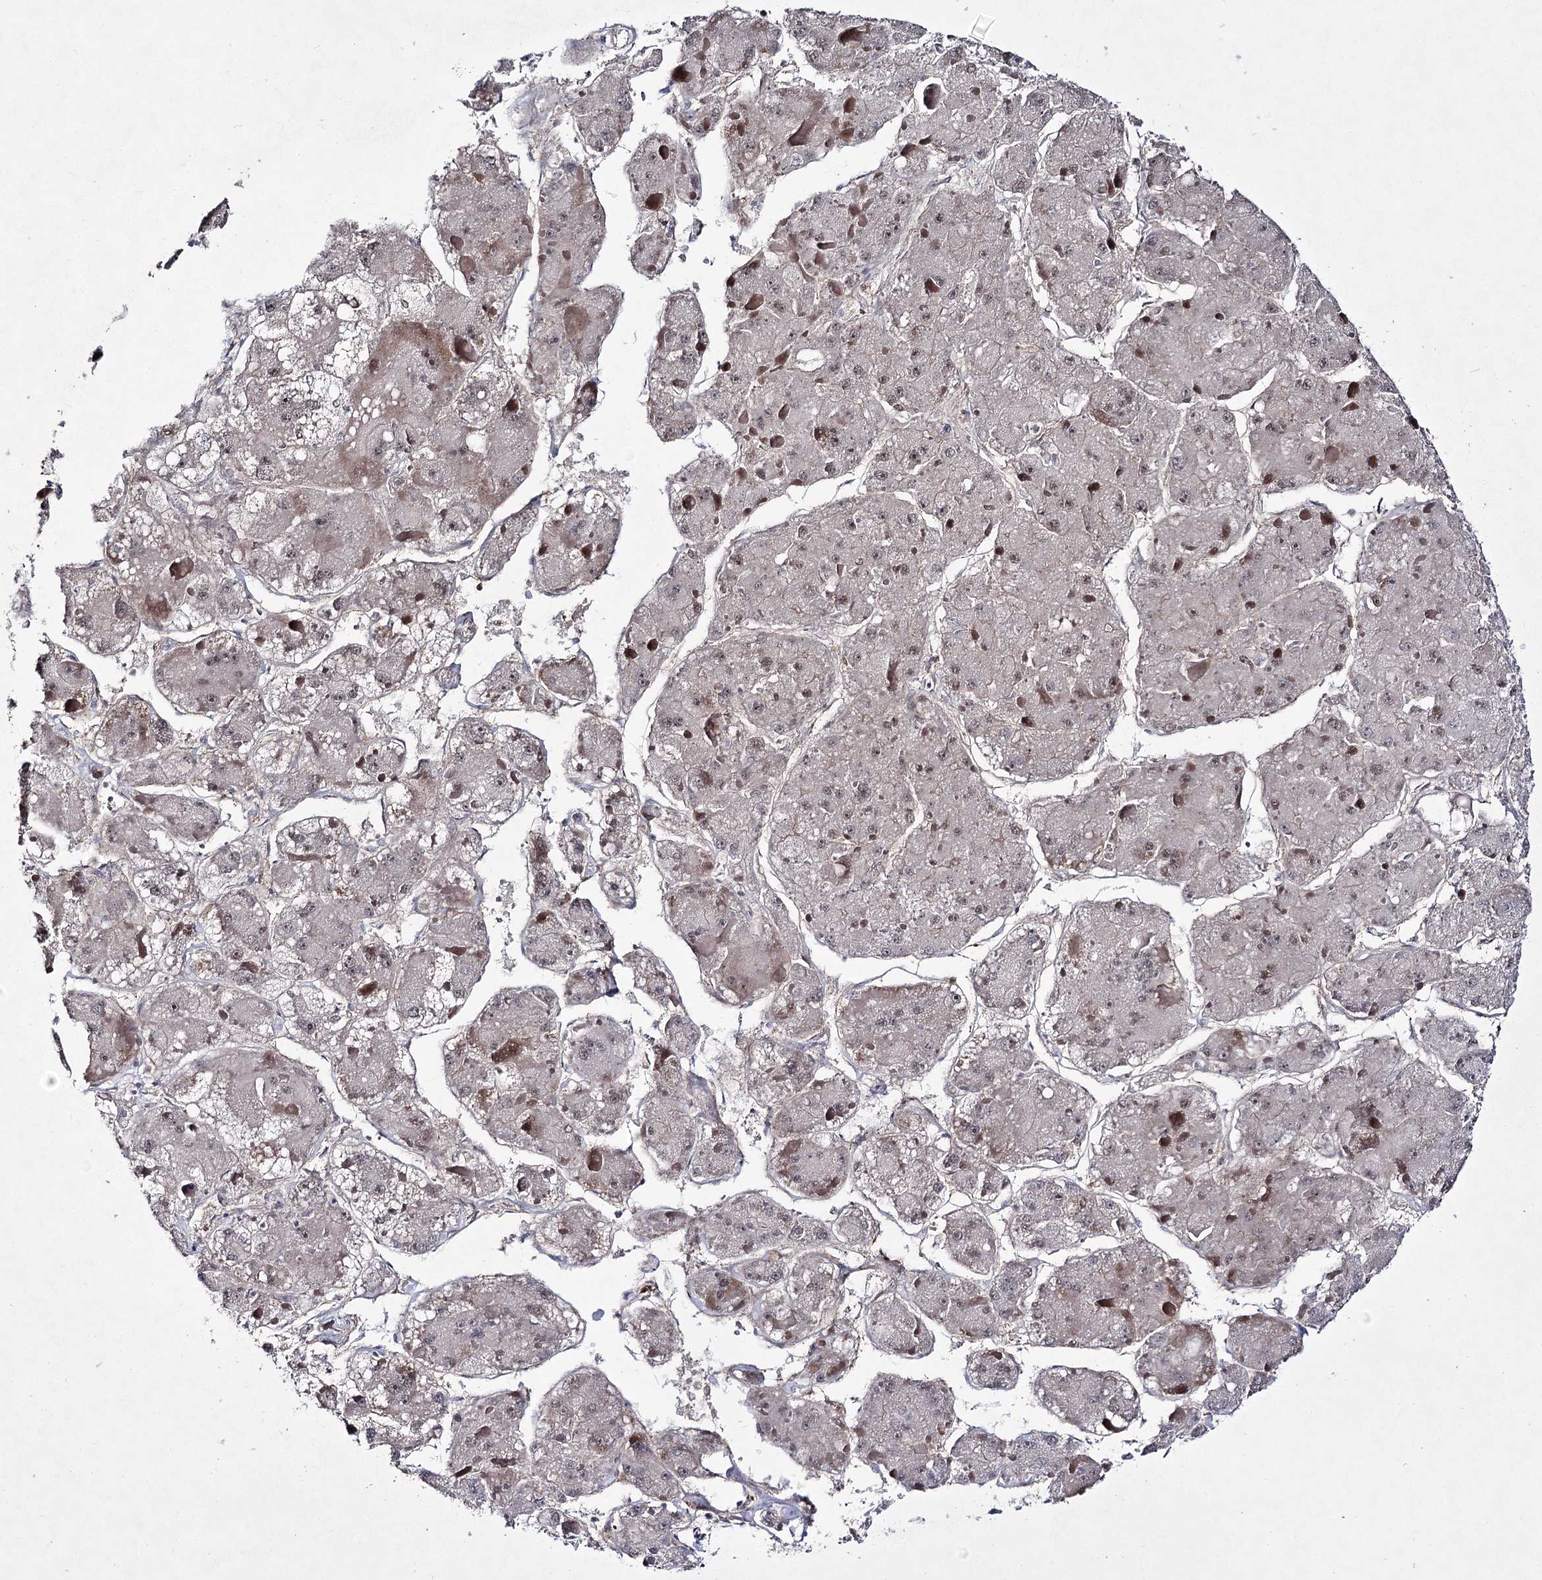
{"staining": {"intensity": "negative", "quantity": "none", "location": "none"}, "tissue": "liver cancer", "cell_type": "Tumor cells", "image_type": "cancer", "snomed": [{"axis": "morphology", "description": "Carcinoma, Hepatocellular, NOS"}, {"axis": "topography", "description": "Liver"}], "caption": "The image demonstrates no significant staining in tumor cells of hepatocellular carcinoma (liver).", "gene": "HOXC11", "patient": {"sex": "female", "age": 73}}